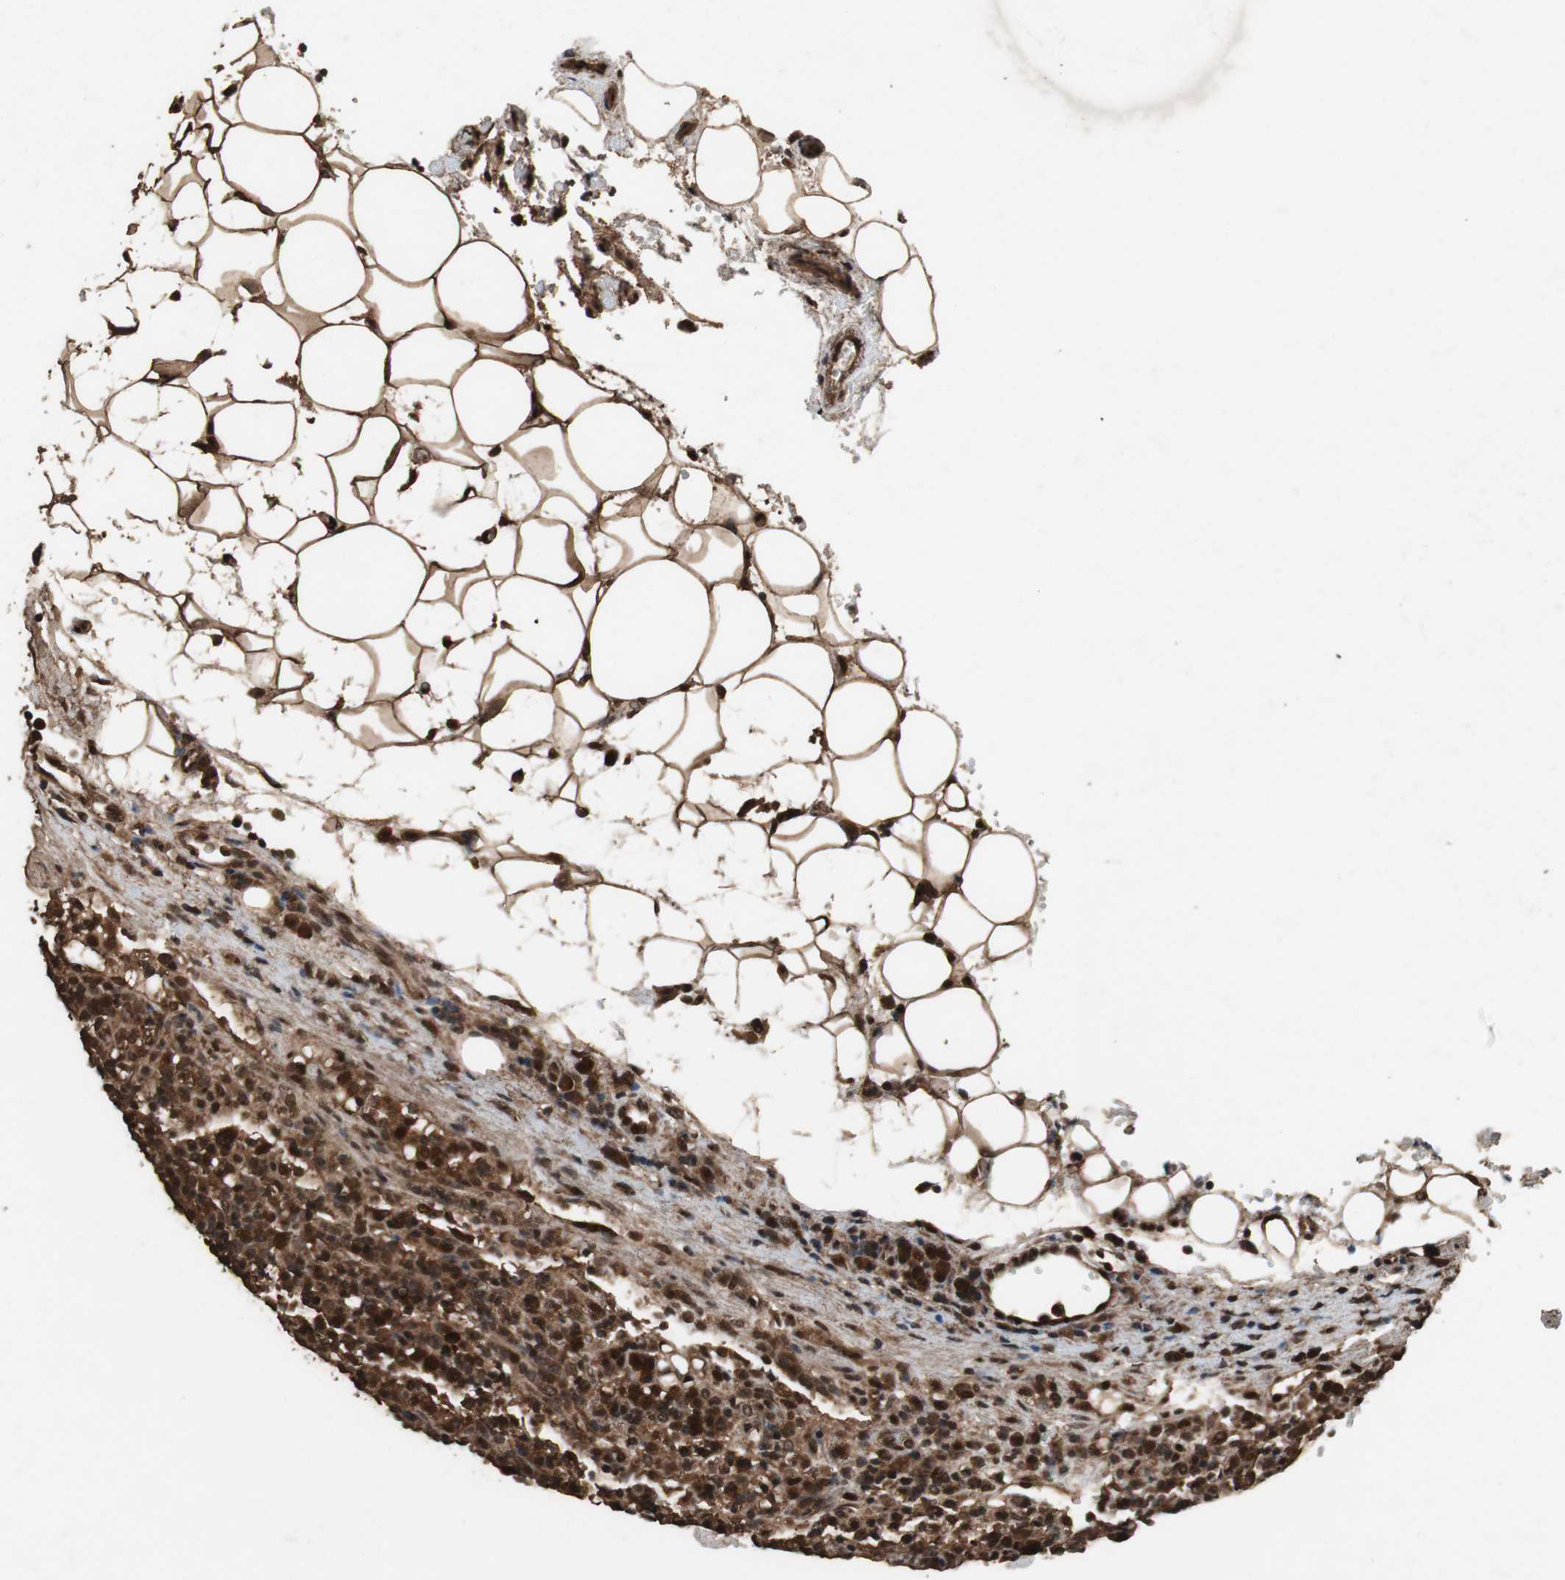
{"staining": {"intensity": "strong", "quantity": ">75%", "location": "cytoplasmic/membranous,nuclear"}, "tissue": "lymphoma", "cell_type": "Tumor cells", "image_type": "cancer", "snomed": [{"axis": "morphology", "description": "Hodgkin's disease, NOS"}, {"axis": "topography", "description": "Lymph node"}], "caption": "Protein expression by IHC reveals strong cytoplasmic/membranous and nuclear positivity in approximately >75% of tumor cells in lymphoma.", "gene": "ZNF18", "patient": {"sex": "male", "age": 65}}